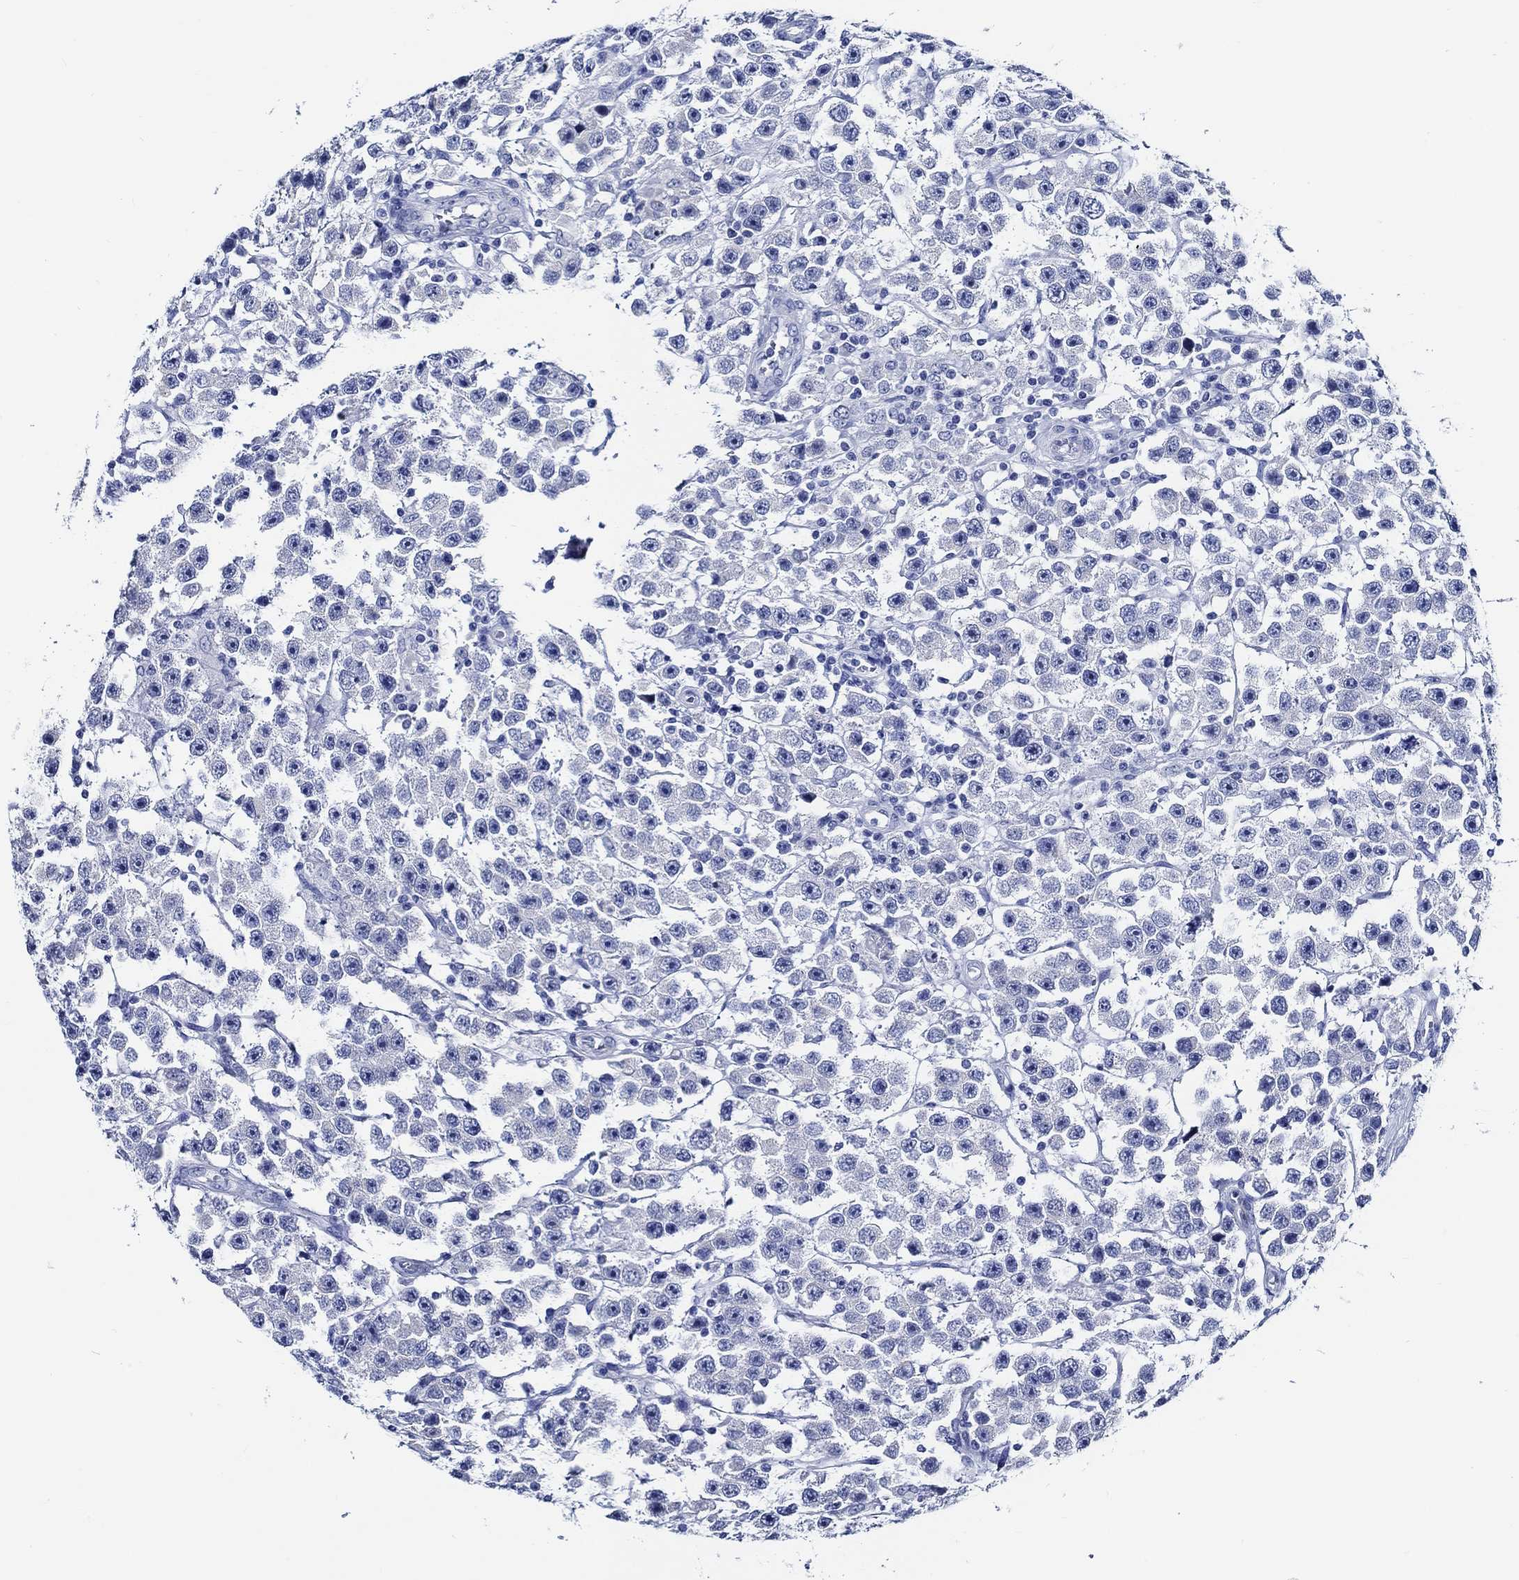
{"staining": {"intensity": "negative", "quantity": "none", "location": "none"}, "tissue": "testis cancer", "cell_type": "Tumor cells", "image_type": "cancer", "snomed": [{"axis": "morphology", "description": "Seminoma, NOS"}, {"axis": "topography", "description": "Testis"}], "caption": "This is a histopathology image of immunohistochemistry (IHC) staining of testis seminoma, which shows no expression in tumor cells.", "gene": "WDR62", "patient": {"sex": "male", "age": 45}}